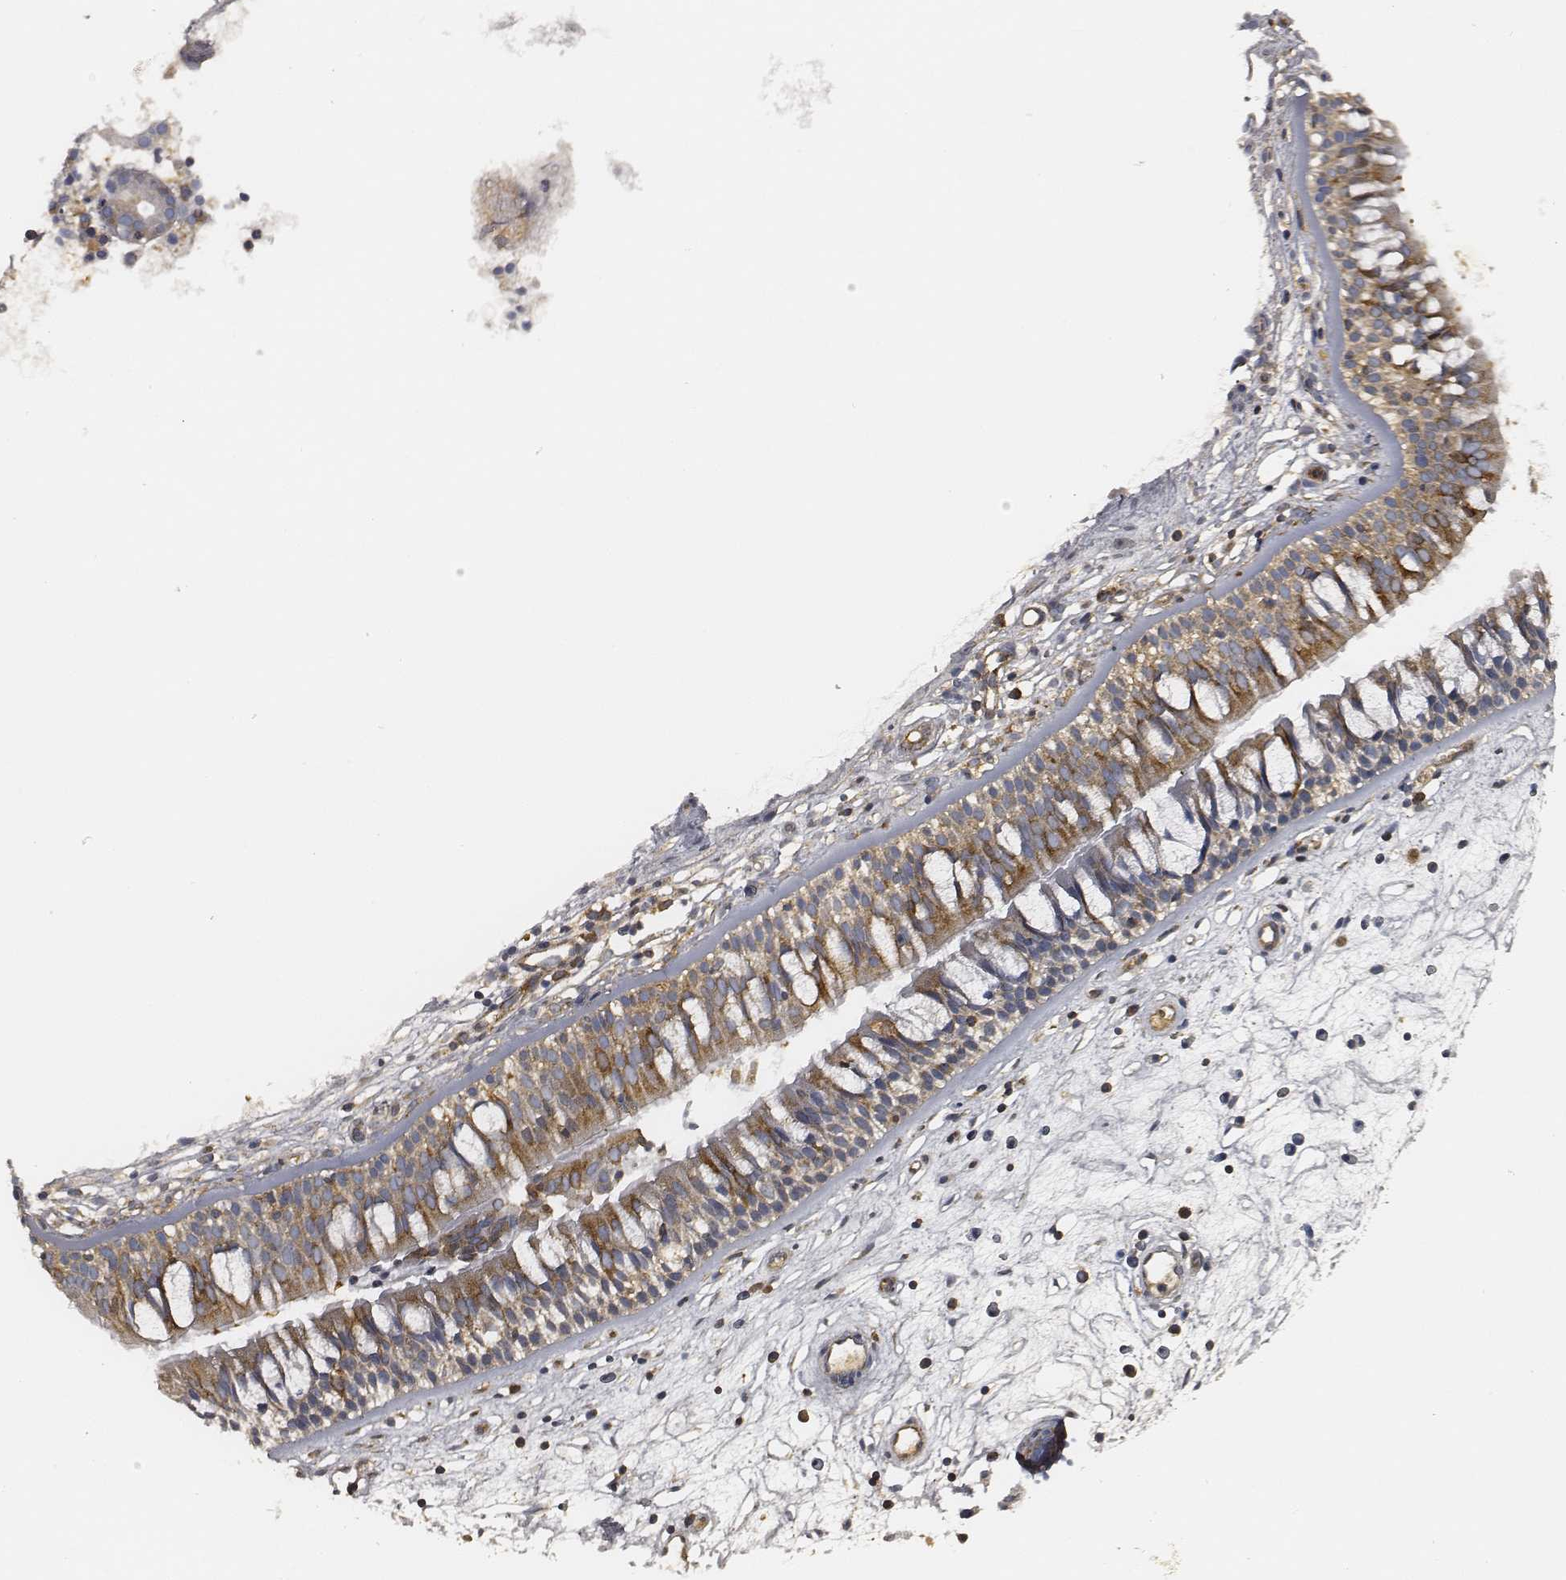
{"staining": {"intensity": "strong", "quantity": ">75%", "location": "cytoplasmic/membranous"}, "tissue": "nasopharynx", "cell_type": "Respiratory epithelial cells", "image_type": "normal", "snomed": [{"axis": "morphology", "description": "Normal tissue, NOS"}, {"axis": "topography", "description": "Nasopharynx"}], "caption": "A high-resolution micrograph shows immunohistochemistry (IHC) staining of benign nasopharynx, which exhibits strong cytoplasmic/membranous positivity in about >75% of respiratory epithelial cells.", "gene": "CARS1", "patient": {"sex": "female", "age": 68}}